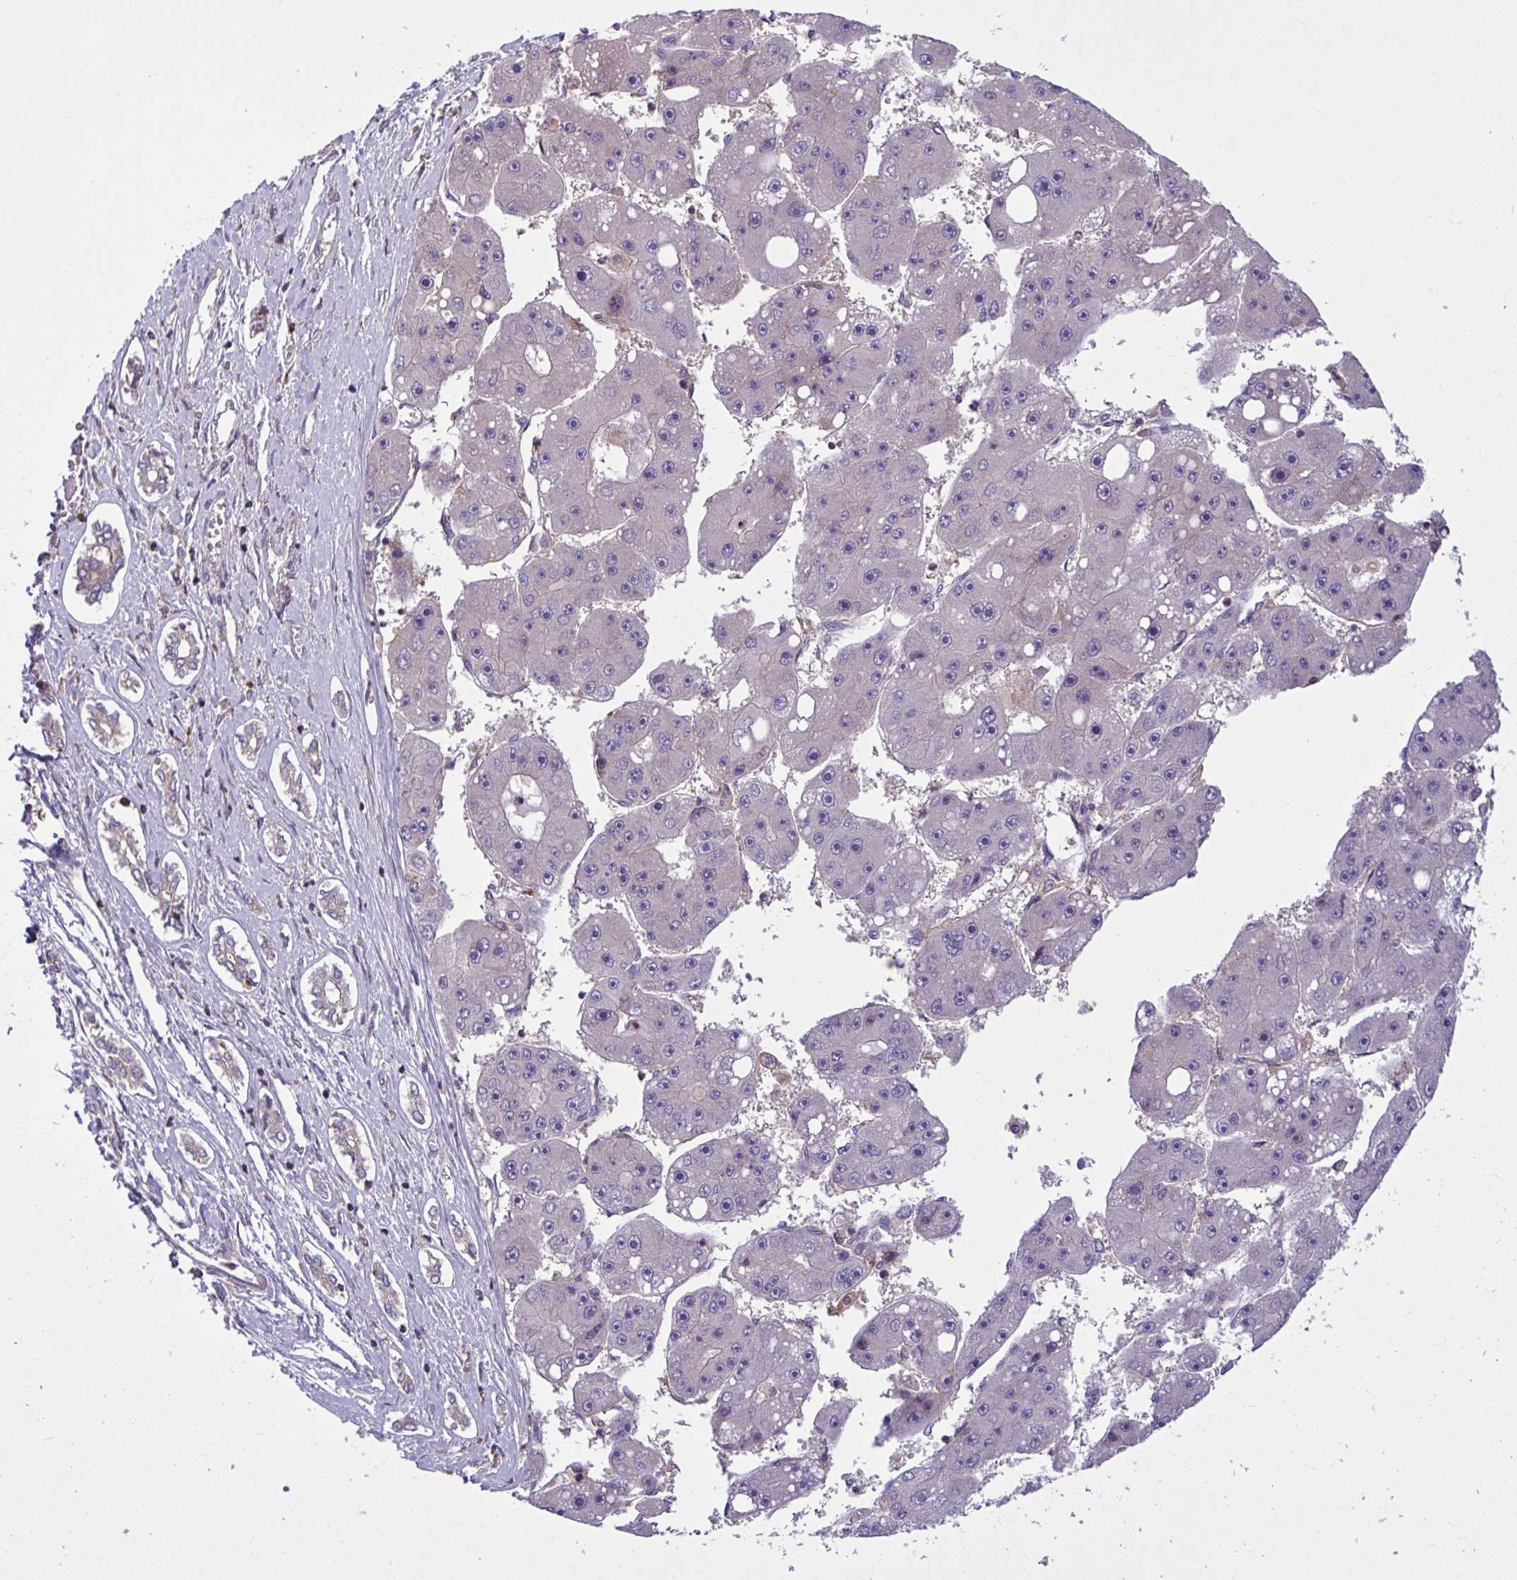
{"staining": {"intensity": "negative", "quantity": "none", "location": "none"}, "tissue": "liver cancer", "cell_type": "Tumor cells", "image_type": "cancer", "snomed": [{"axis": "morphology", "description": "Carcinoma, Hepatocellular, NOS"}, {"axis": "topography", "description": "Liver"}], "caption": "Immunohistochemistry (IHC) micrograph of human liver cancer (hepatocellular carcinoma) stained for a protein (brown), which exhibits no staining in tumor cells.", "gene": "GRB14", "patient": {"sex": "female", "age": 61}}